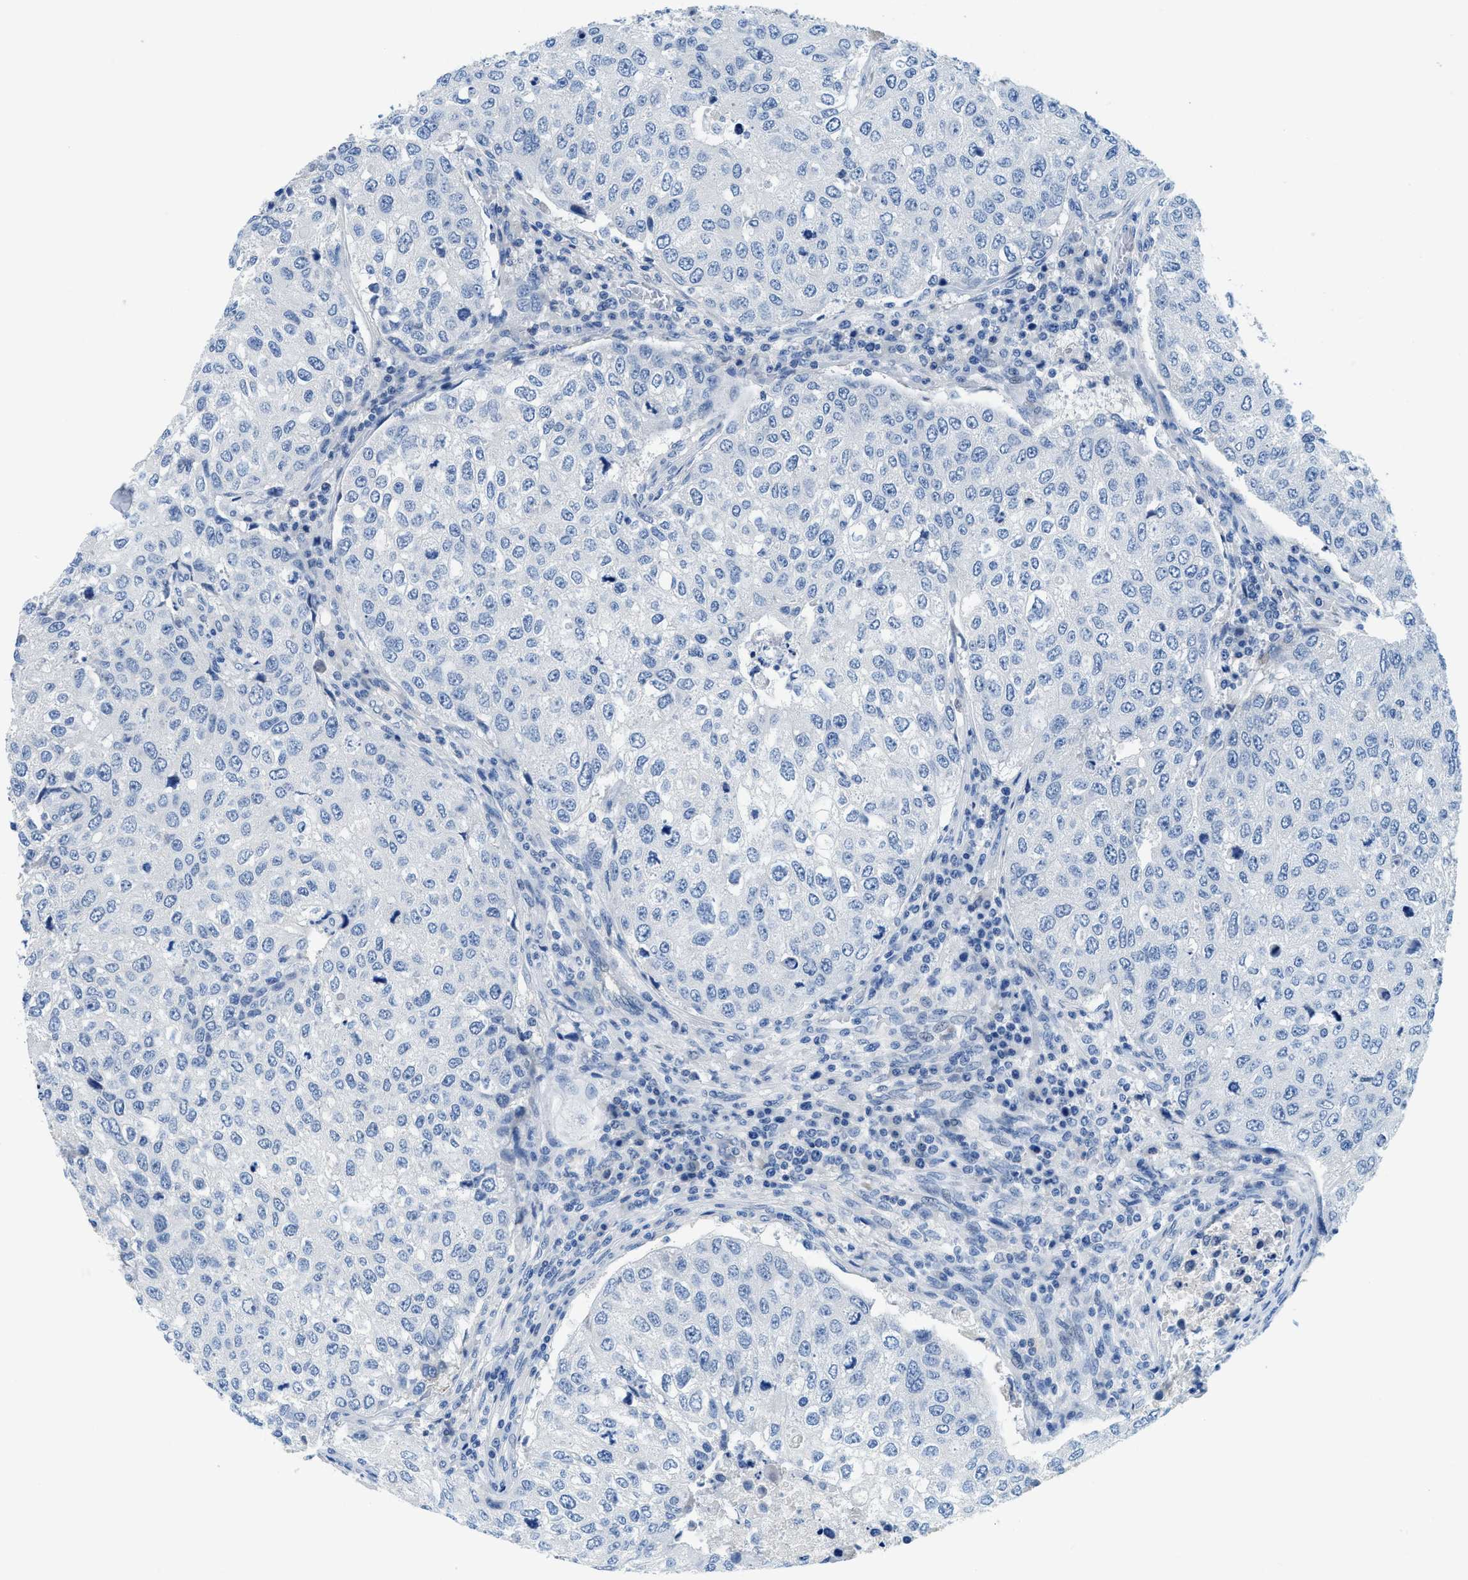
{"staining": {"intensity": "negative", "quantity": "none", "location": "none"}, "tissue": "urothelial cancer", "cell_type": "Tumor cells", "image_type": "cancer", "snomed": [{"axis": "morphology", "description": "Urothelial carcinoma, High grade"}, {"axis": "topography", "description": "Lymph node"}, {"axis": "topography", "description": "Urinary bladder"}], "caption": "Immunohistochemical staining of human urothelial cancer shows no significant staining in tumor cells.", "gene": "MBL2", "patient": {"sex": "male", "age": 51}}